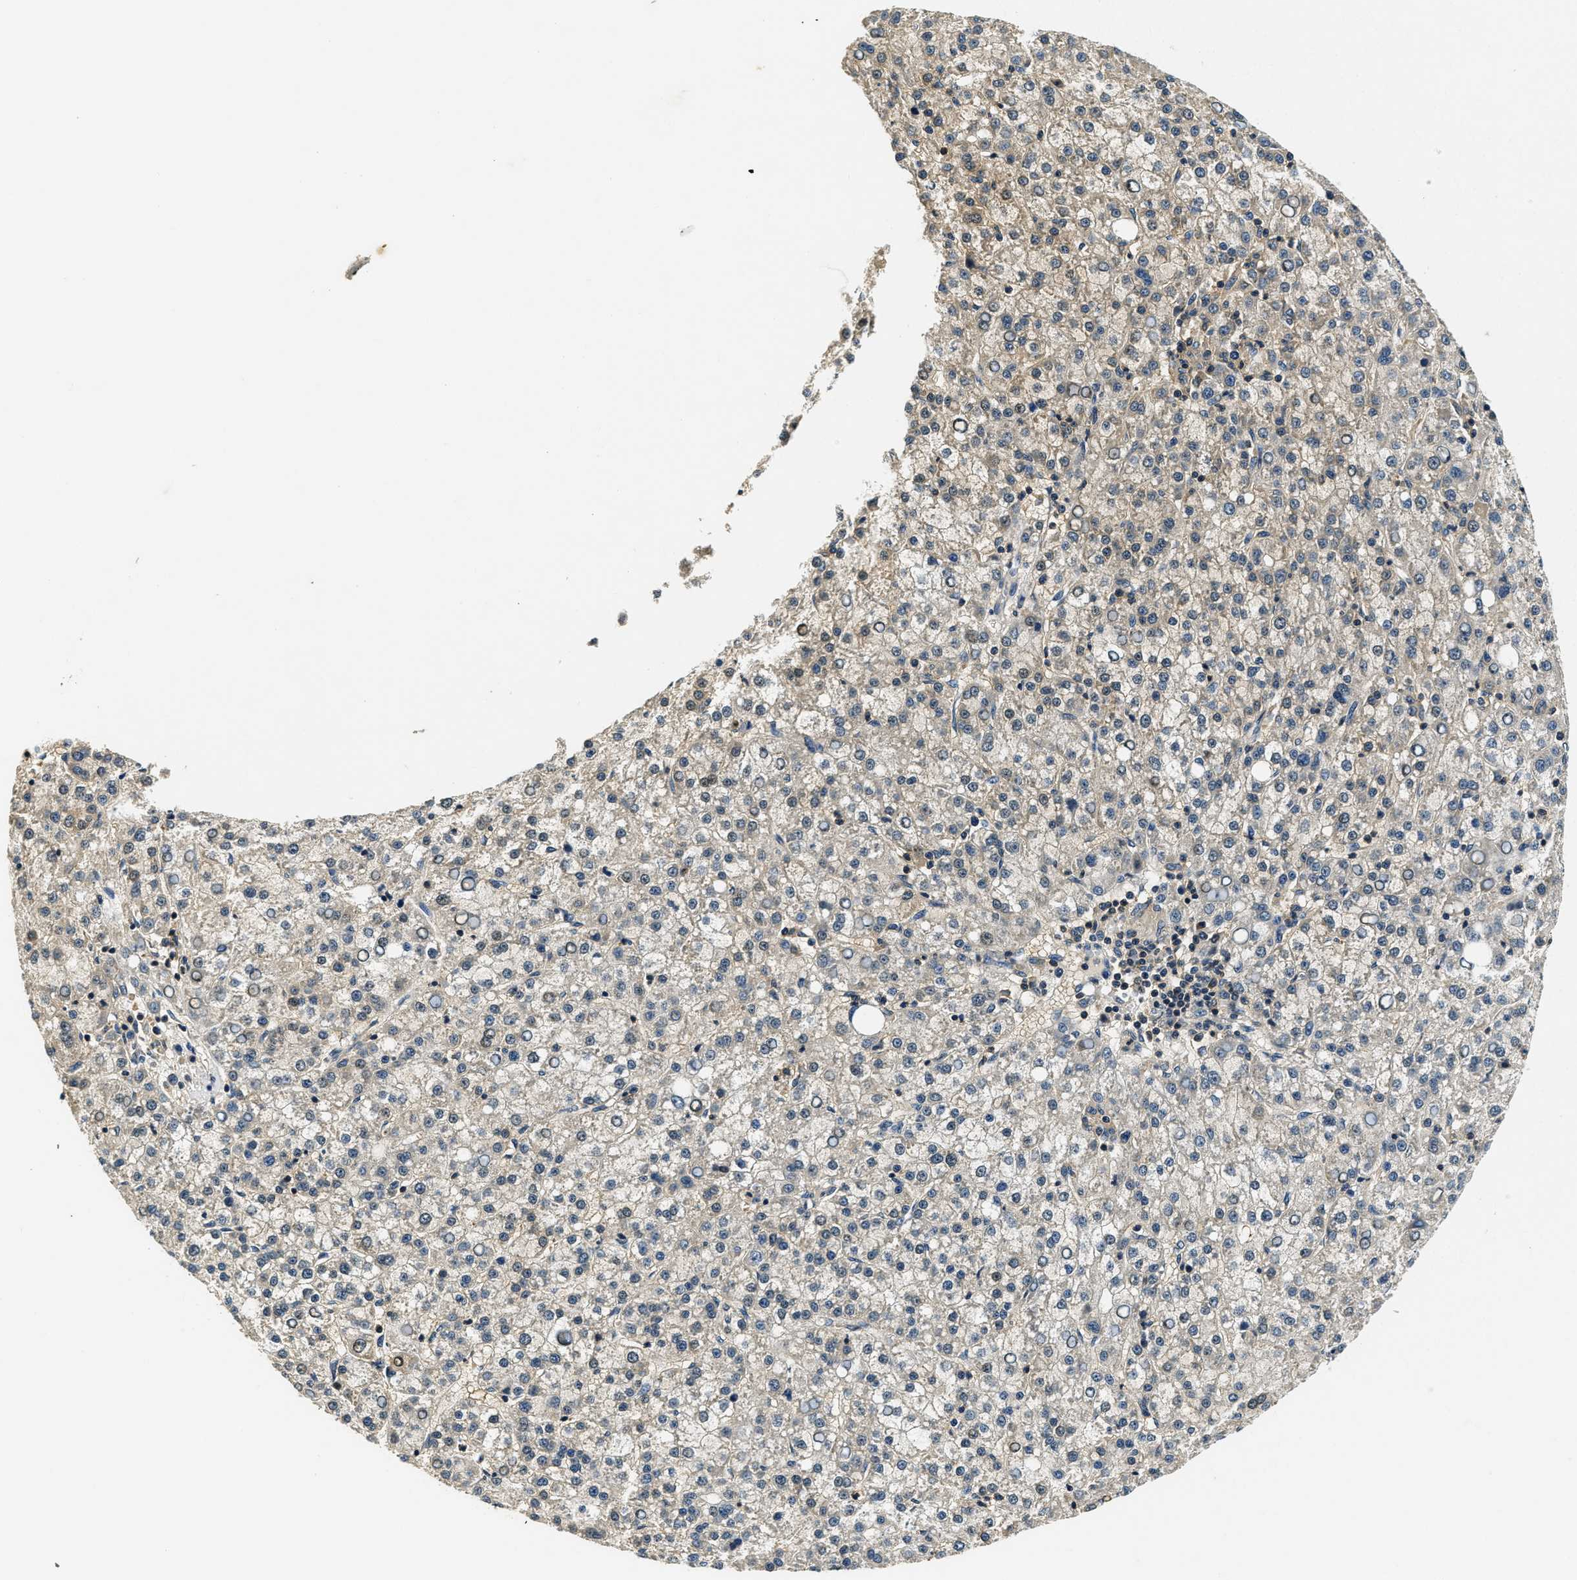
{"staining": {"intensity": "weak", "quantity": "<25%", "location": "cytoplasmic/membranous"}, "tissue": "liver cancer", "cell_type": "Tumor cells", "image_type": "cancer", "snomed": [{"axis": "morphology", "description": "Carcinoma, Hepatocellular, NOS"}, {"axis": "topography", "description": "Liver"}], "caption": "An image of liver hepatocellular carcinoma stained for a protein demonstrates no brown staining in tumor cells.", "gene": "RESF1", "patient": {"sex": "female", "age": 58}}